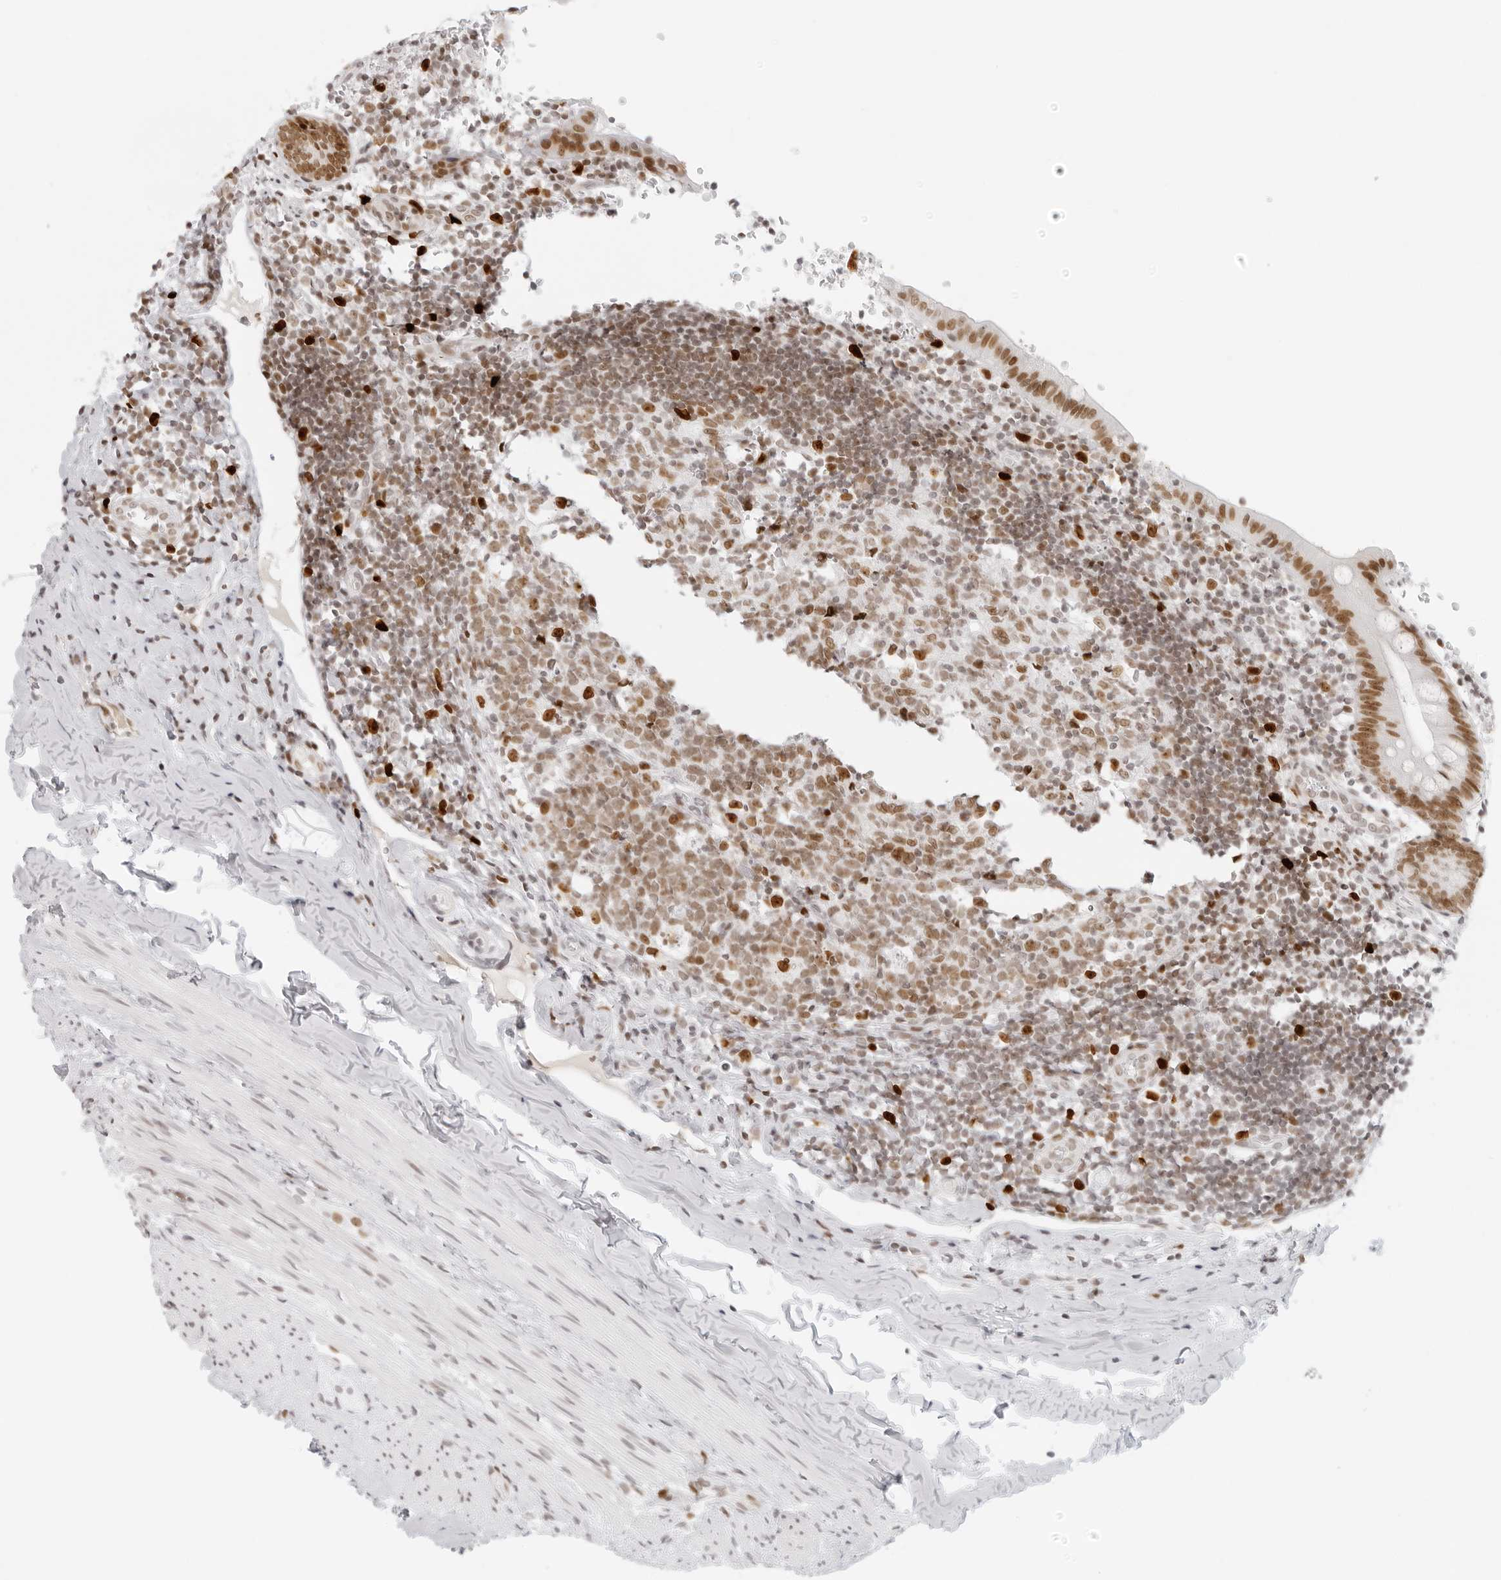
{"staining": {"intensity": "moderate", "quantity": ">75%", "location": "nuclear"}, "tissue": "appendix", "cell_type": "Glandular cells", "image_type": "normal", "snomed": [{"axis": "morphology", "description": "Normal tissue, NOS"}, {"axis": "topography", "description": "Appendix"}], "caption": "About >75% of glandular cells in unremarkable appendix demonstrate moderate nuclear protein positivity as visualized by brown immunohistochemical staining.", "gene": "RCC1", "patient": {"sex": "male", "age": 8}}